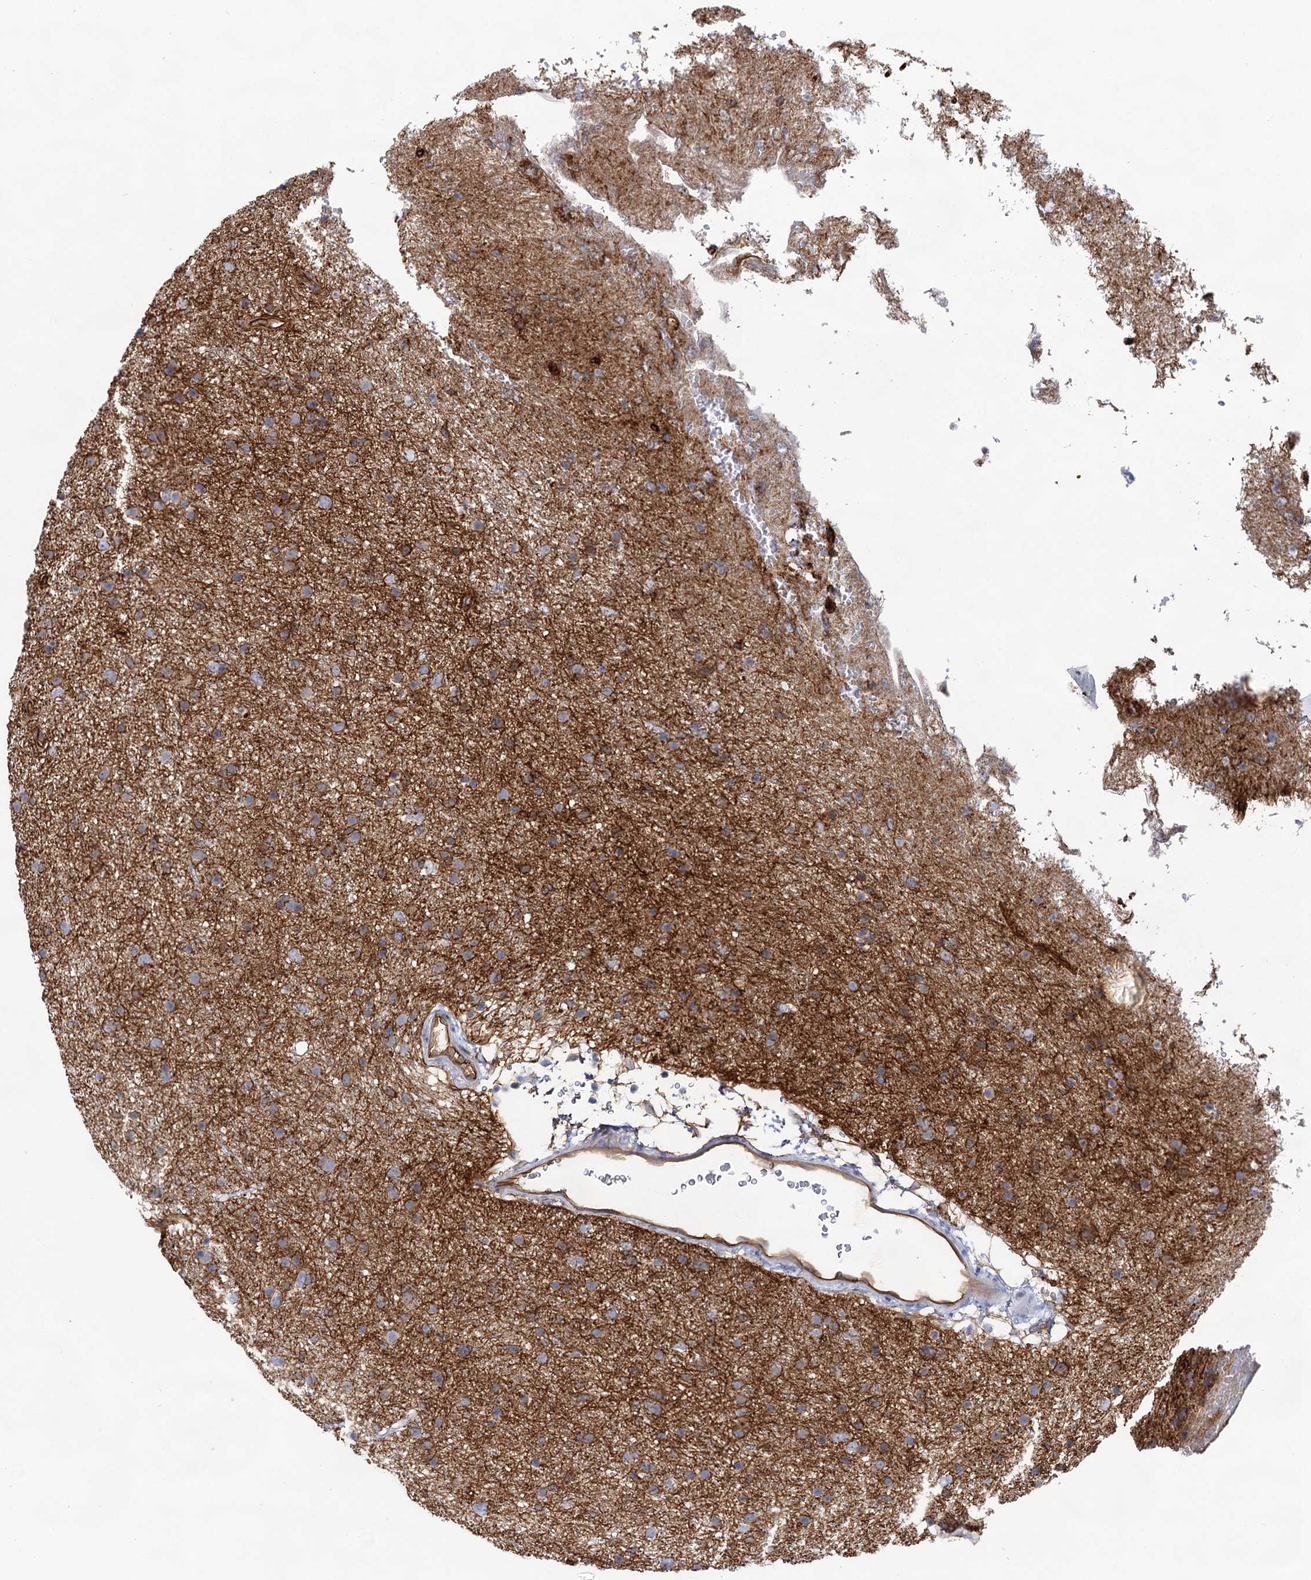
{"staining": {"intensity": "weak", "quantity": "<25%", "location": "cytoplasmic/membranous"}, "tissue": "glioma", "cell_type": "Tumor cells", "image_type": "cancer", "snomed": [{"axis": "morphology", "description": "Glioma, malignant, Low grade"}, {"axis": "topography", "description": "Cerebral cortex"}], "caption": "DAB immunohistochemical staining of human malignant low-grade glioma displays no significant staining in tumor cells.", "gene": "ABLIM1", "patient": {"sex": "female", "age": 39}}